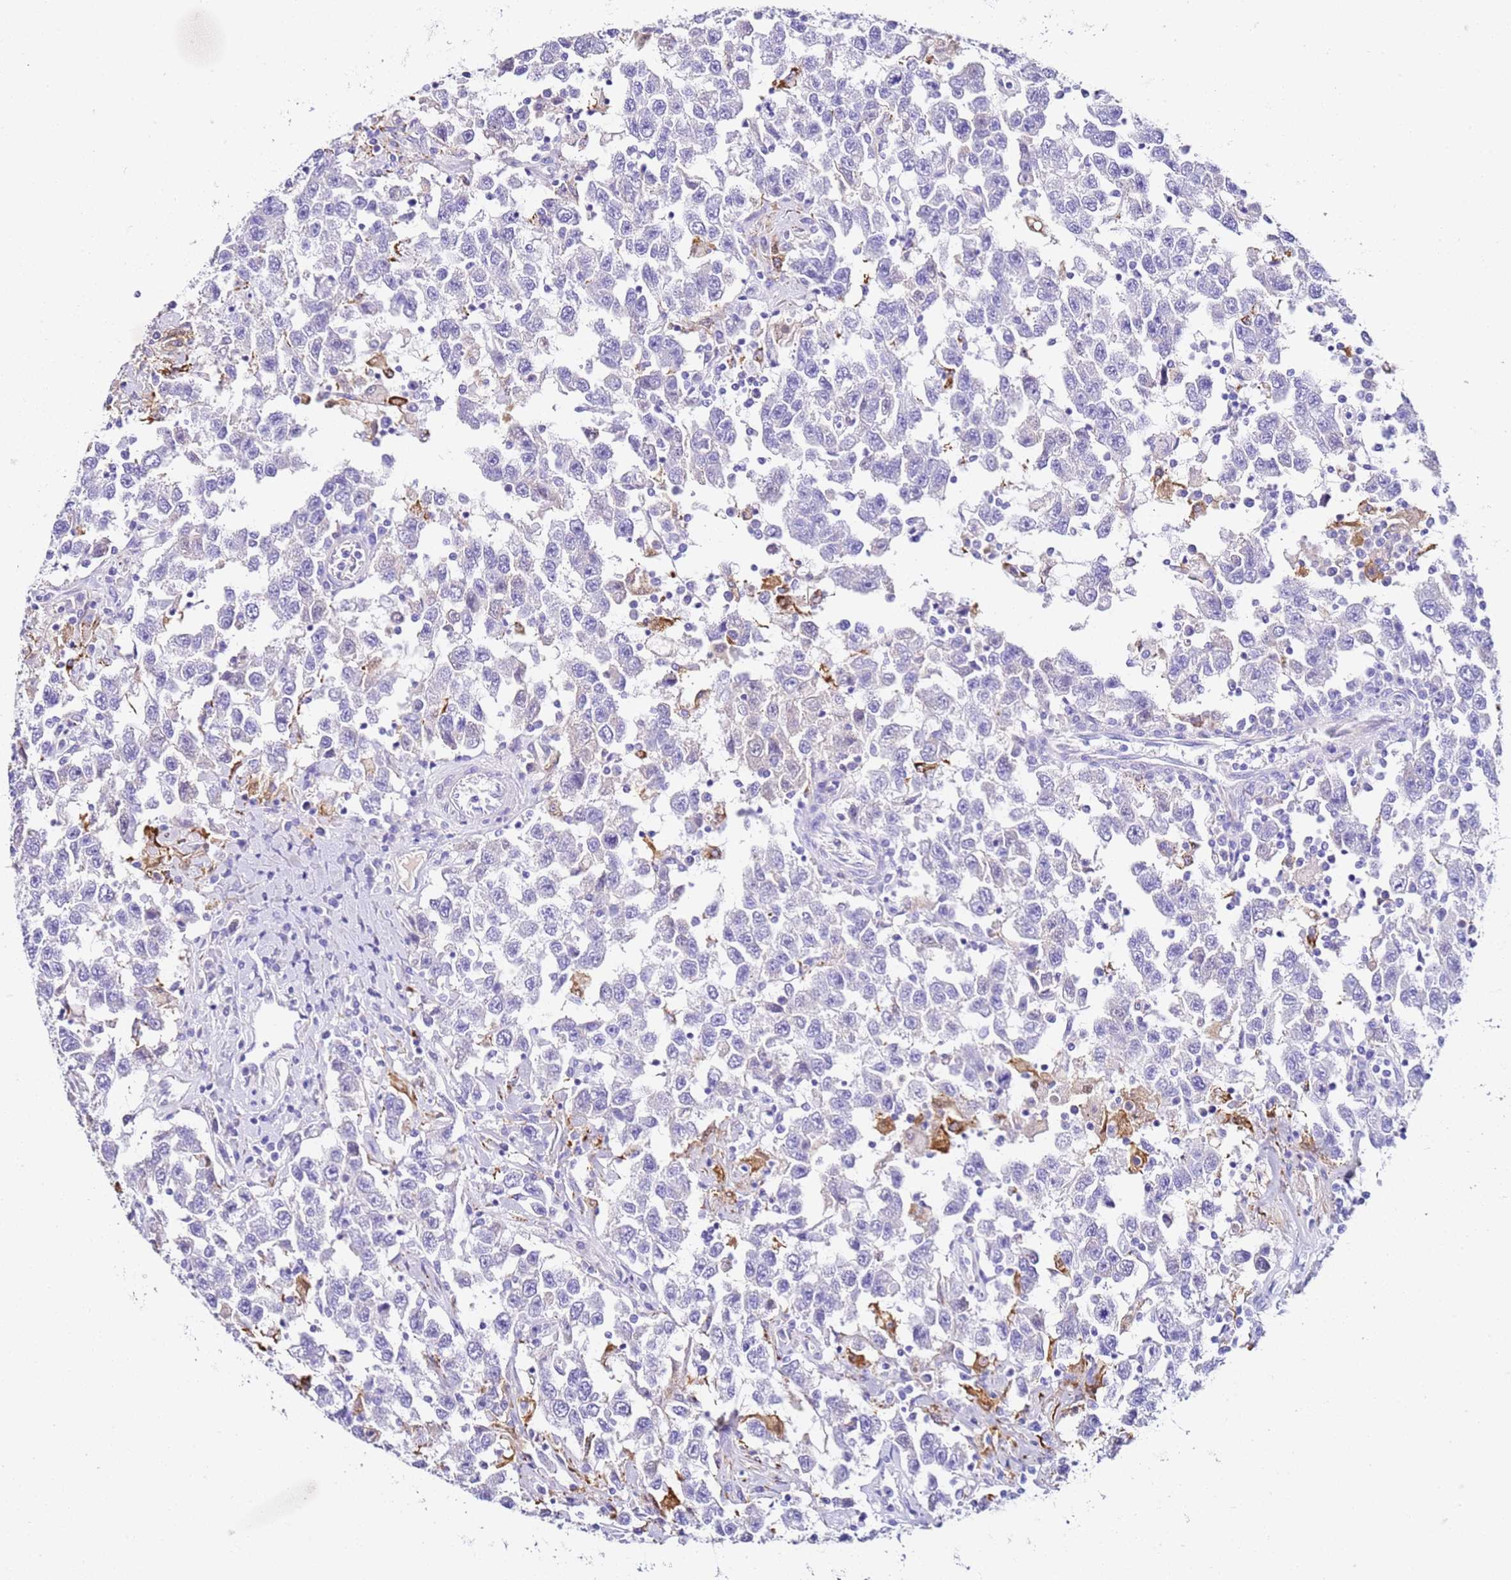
{"staining": {"intensity": "negative", "quantity": "none", "location": "none"}, "tissue": "testis cancer", "cell_type": "Tumor cells", "image_type": "cancer", "snomed": [{"axis": "morphology", "description": "Seminoma, NOS"}, {"axis": "topography", "description": "Testis"}], "caption": "IHC image of neoplastic tissue: human testis cancer stained with DAB displays no significant protein positivity in tumor cells.", "gene": "PTBP2", "patient": {"sex": "male", "age": 41}}